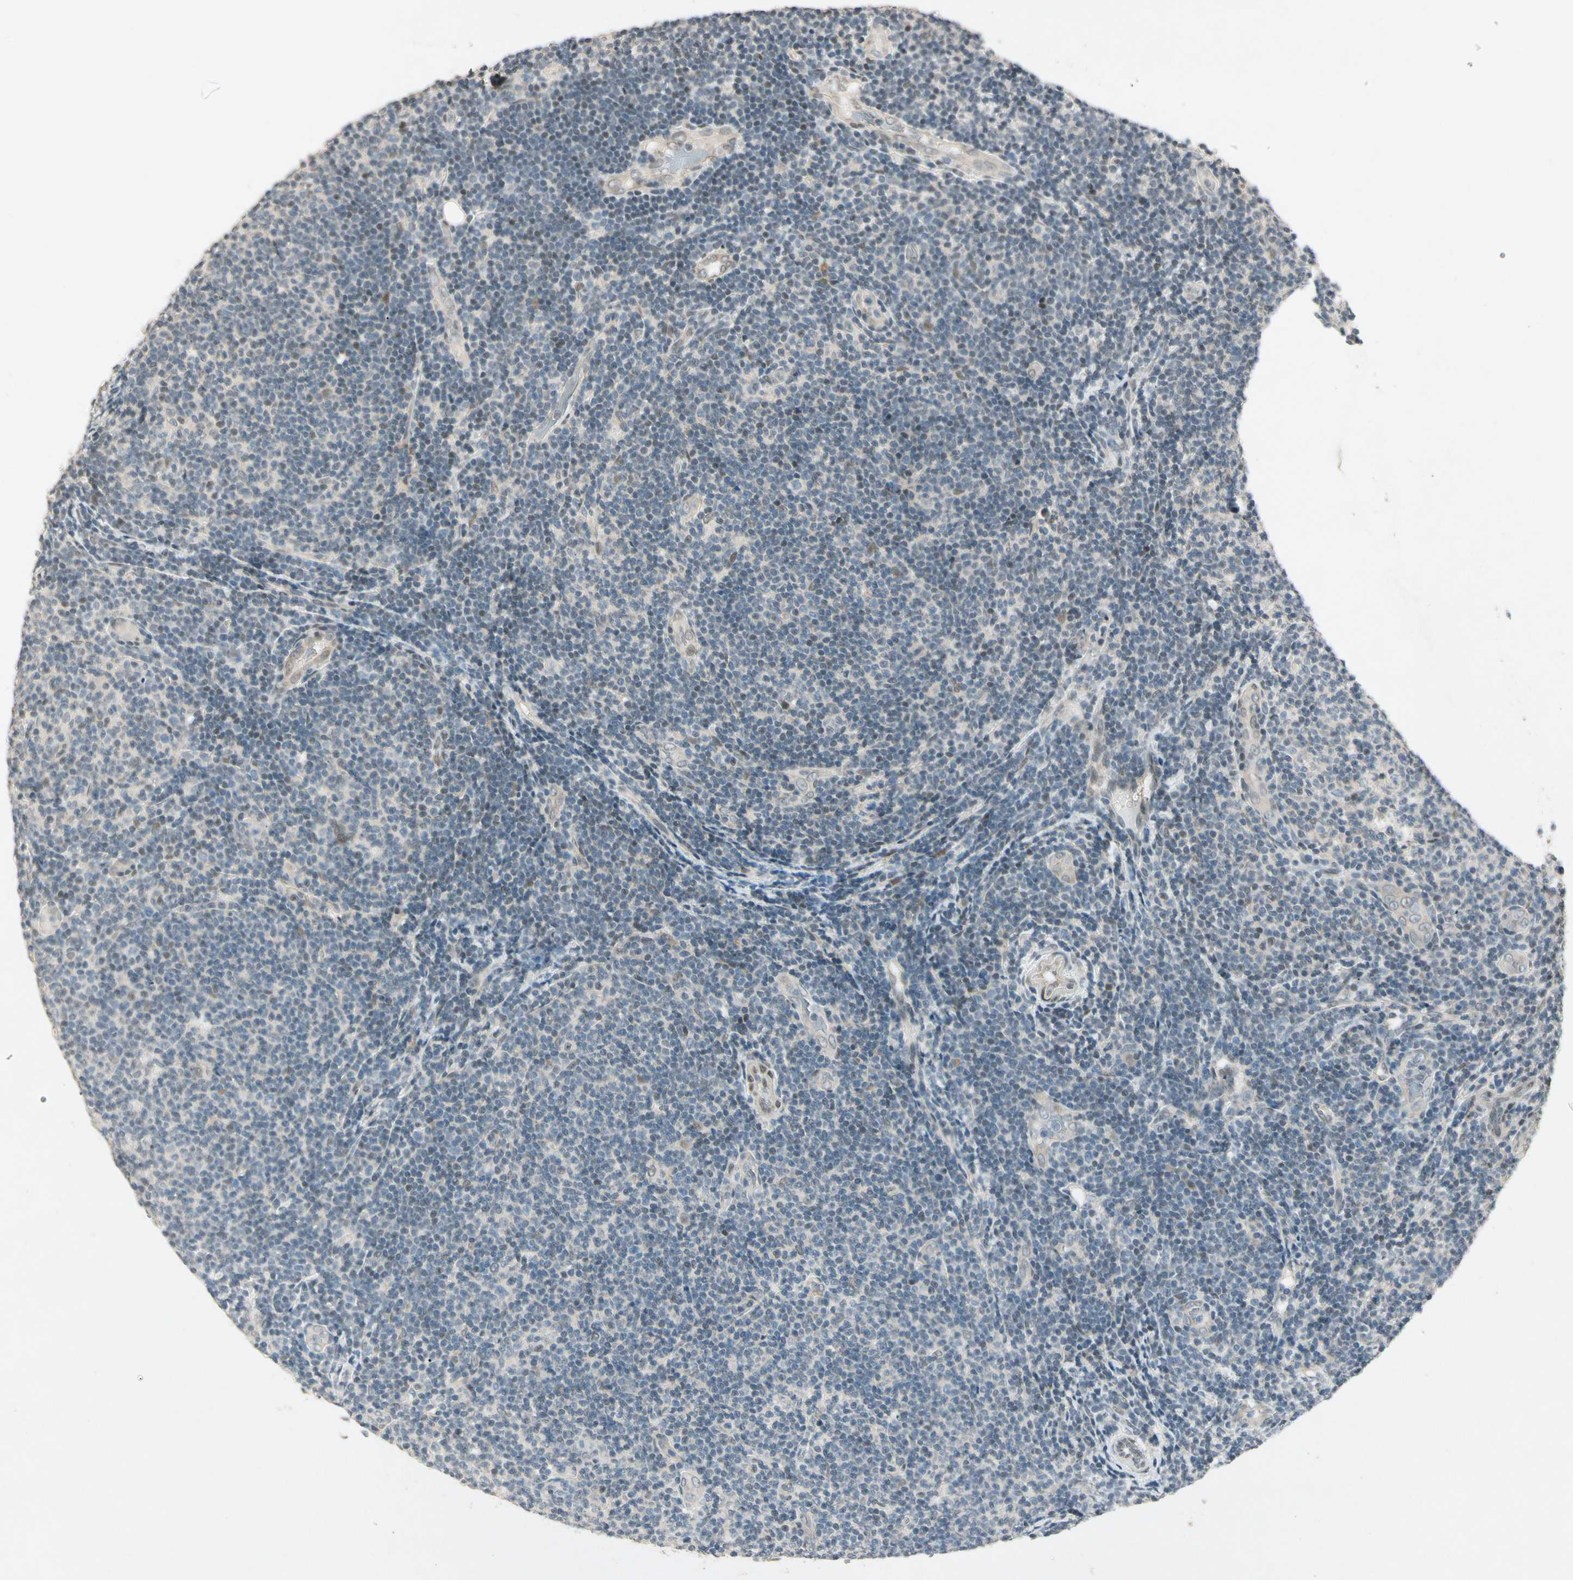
{"staining": {"intensity": "weak", "quantity": "<25%", "location": "nuclear"}, "tissue": "lymphoma", "cell_type": "Tumor cells", "image_type": "cancer", "snomed": [{"axis": "morphology", "description": "Malignant lymphoma, non-Hodgkin's type, Low grade"}, {"axis": "topography", "description": "Lymph node"}], "caption": "IHC histopathology image of human low-grade malignant lymphoma, non-Hodgkin's type stained for a protein (brown), which displays no positivity in tumor cells.", "gene": "ZBTB4", "patient": {"sex": "male", "age": 83}}